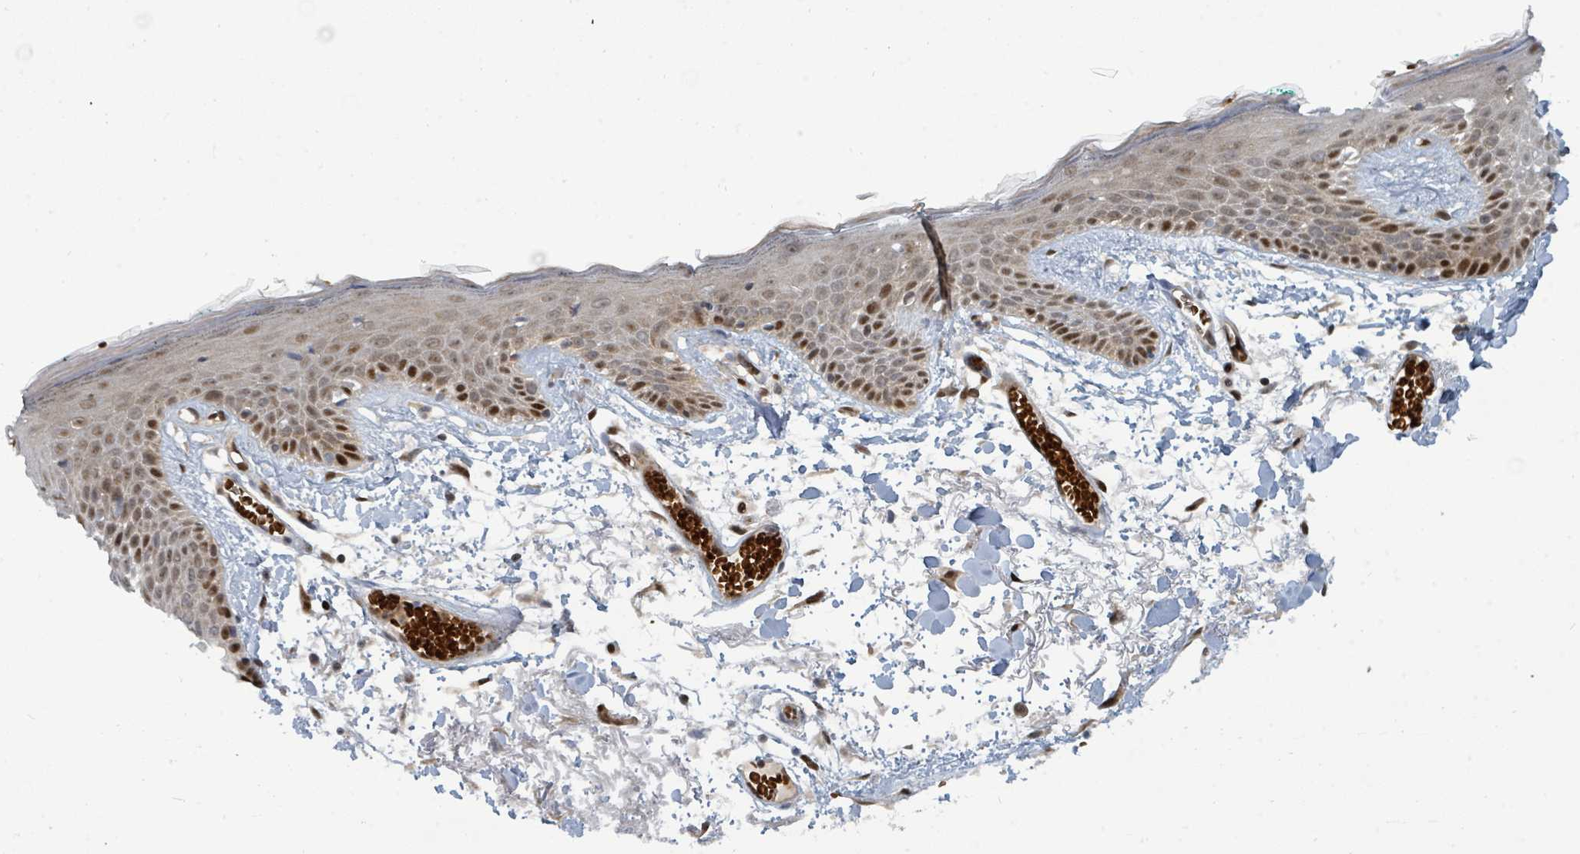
{"staining": {"intensity": "strong", "quantity": ">75%", "location": "nuclear"}, "tissue": "skin", "cell_type": "Fibroblasts", "image_type": "normal", "snomed": [{"axis": "morphology", "description": "Normal tissue, NOS"}, {"axis": "topography", "description": "Skin"}], "caption": "A brown stain labels strong nuclear expression of a protein in fibroblasts of normal skin. (DAB (3,3'-diaminobenzidine) IHC with brightfield microscopy, high magnification).", "gene": "TRDMT1", "patient": {"sex": "male", "age": 79}}